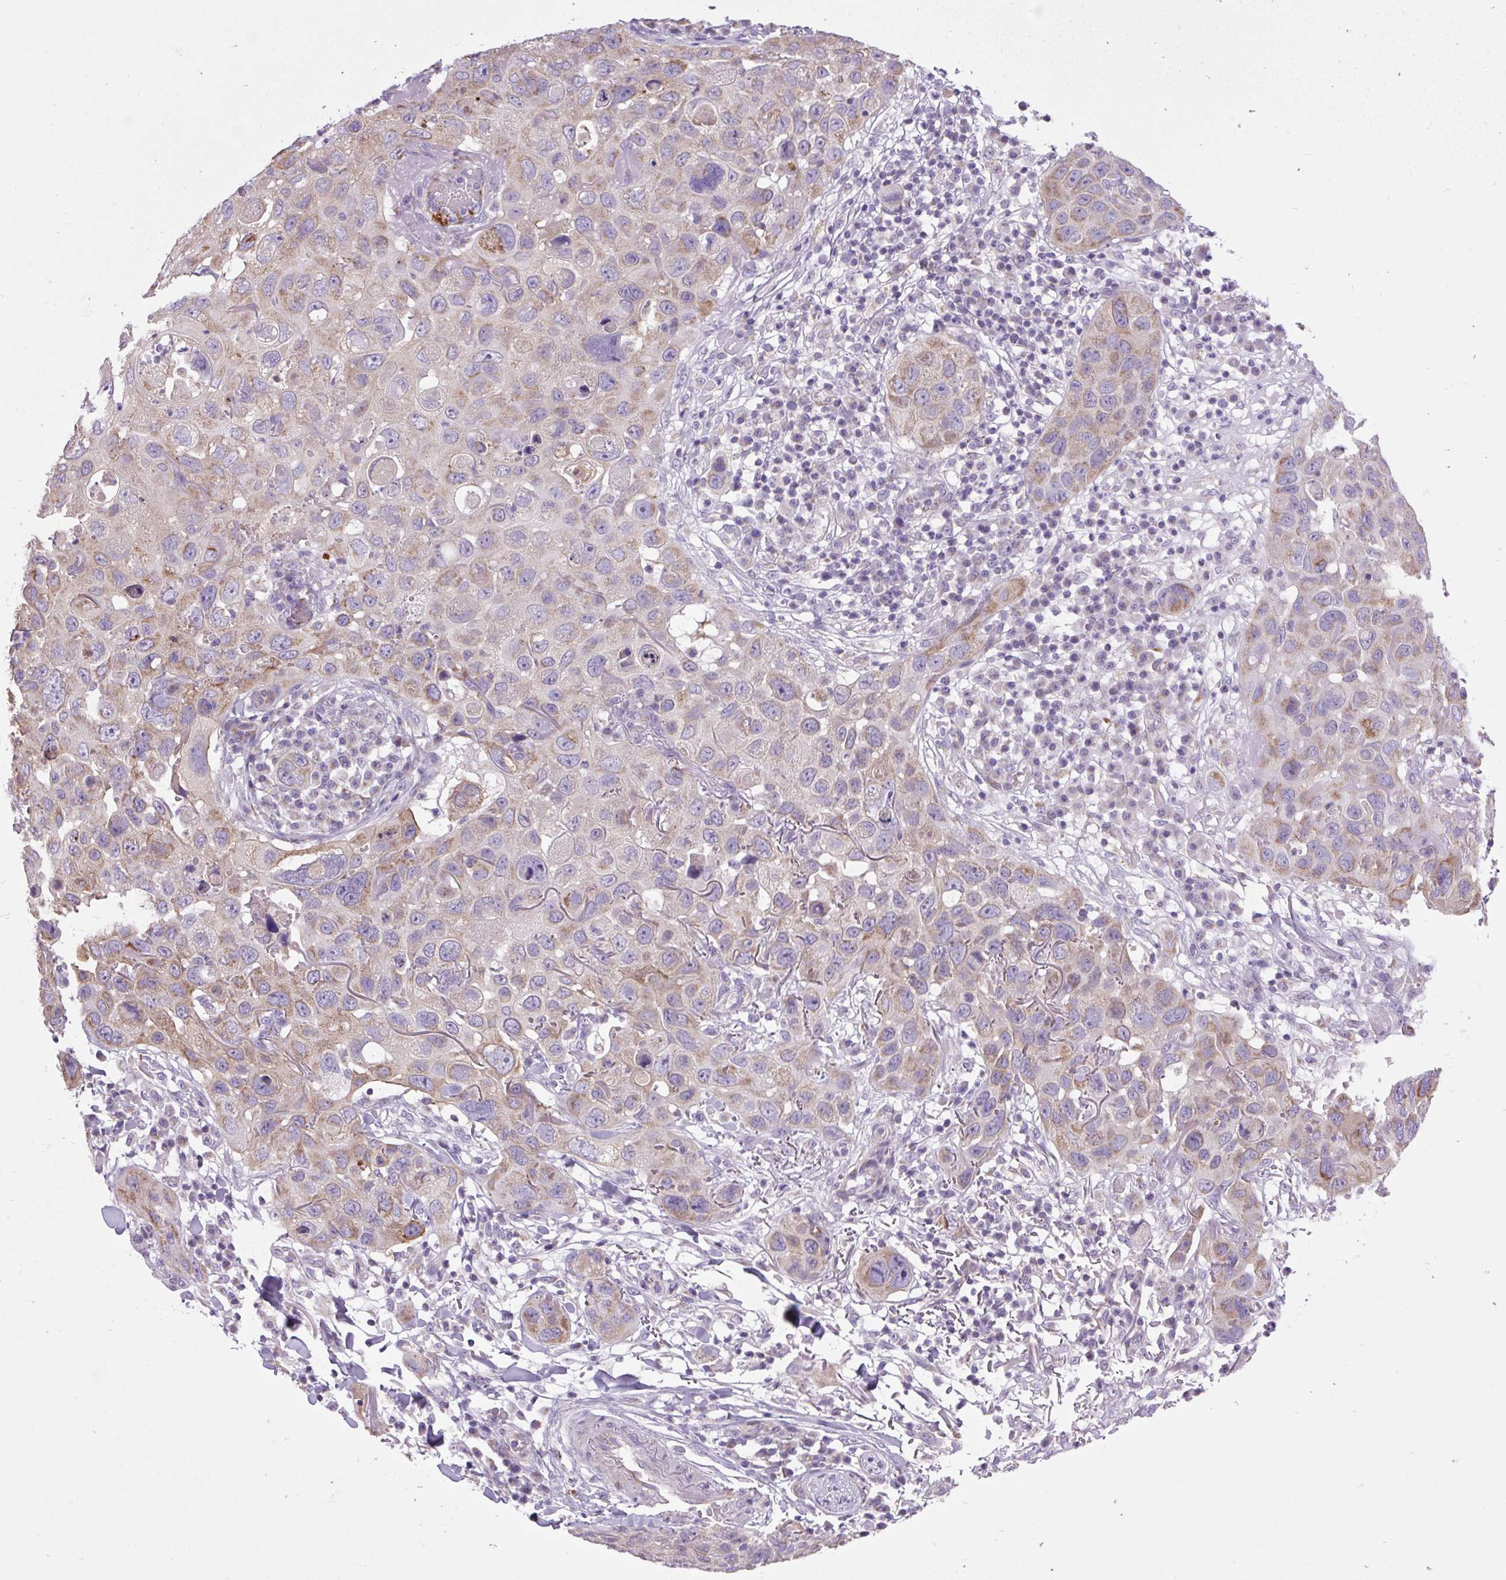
{"staining": {"intensity": "moderate", "quantity": "25%-75%", "location": "cytoplasmic/membranous"}, "tissue": "skin cancer", "cell_type": "Tumor cells", "image_type": "cancer", "snomed": [{"axis": "morphology", "description": "Squamous cell carcinoma in situ, NOS"}, {"axis": "morphology", "description": "Squamous cell carcinoma, NOS"}, {"axis": "topography", "description": "Skin"}], "caption": "Protein staining displays moderate cytoplasmic/membranous positivity in approximately 25%-75% of tumor cells in squamous cell carcinoma (skin).", "gene": "RNASE10", "patient": {"sex": "male", "age": 93}}